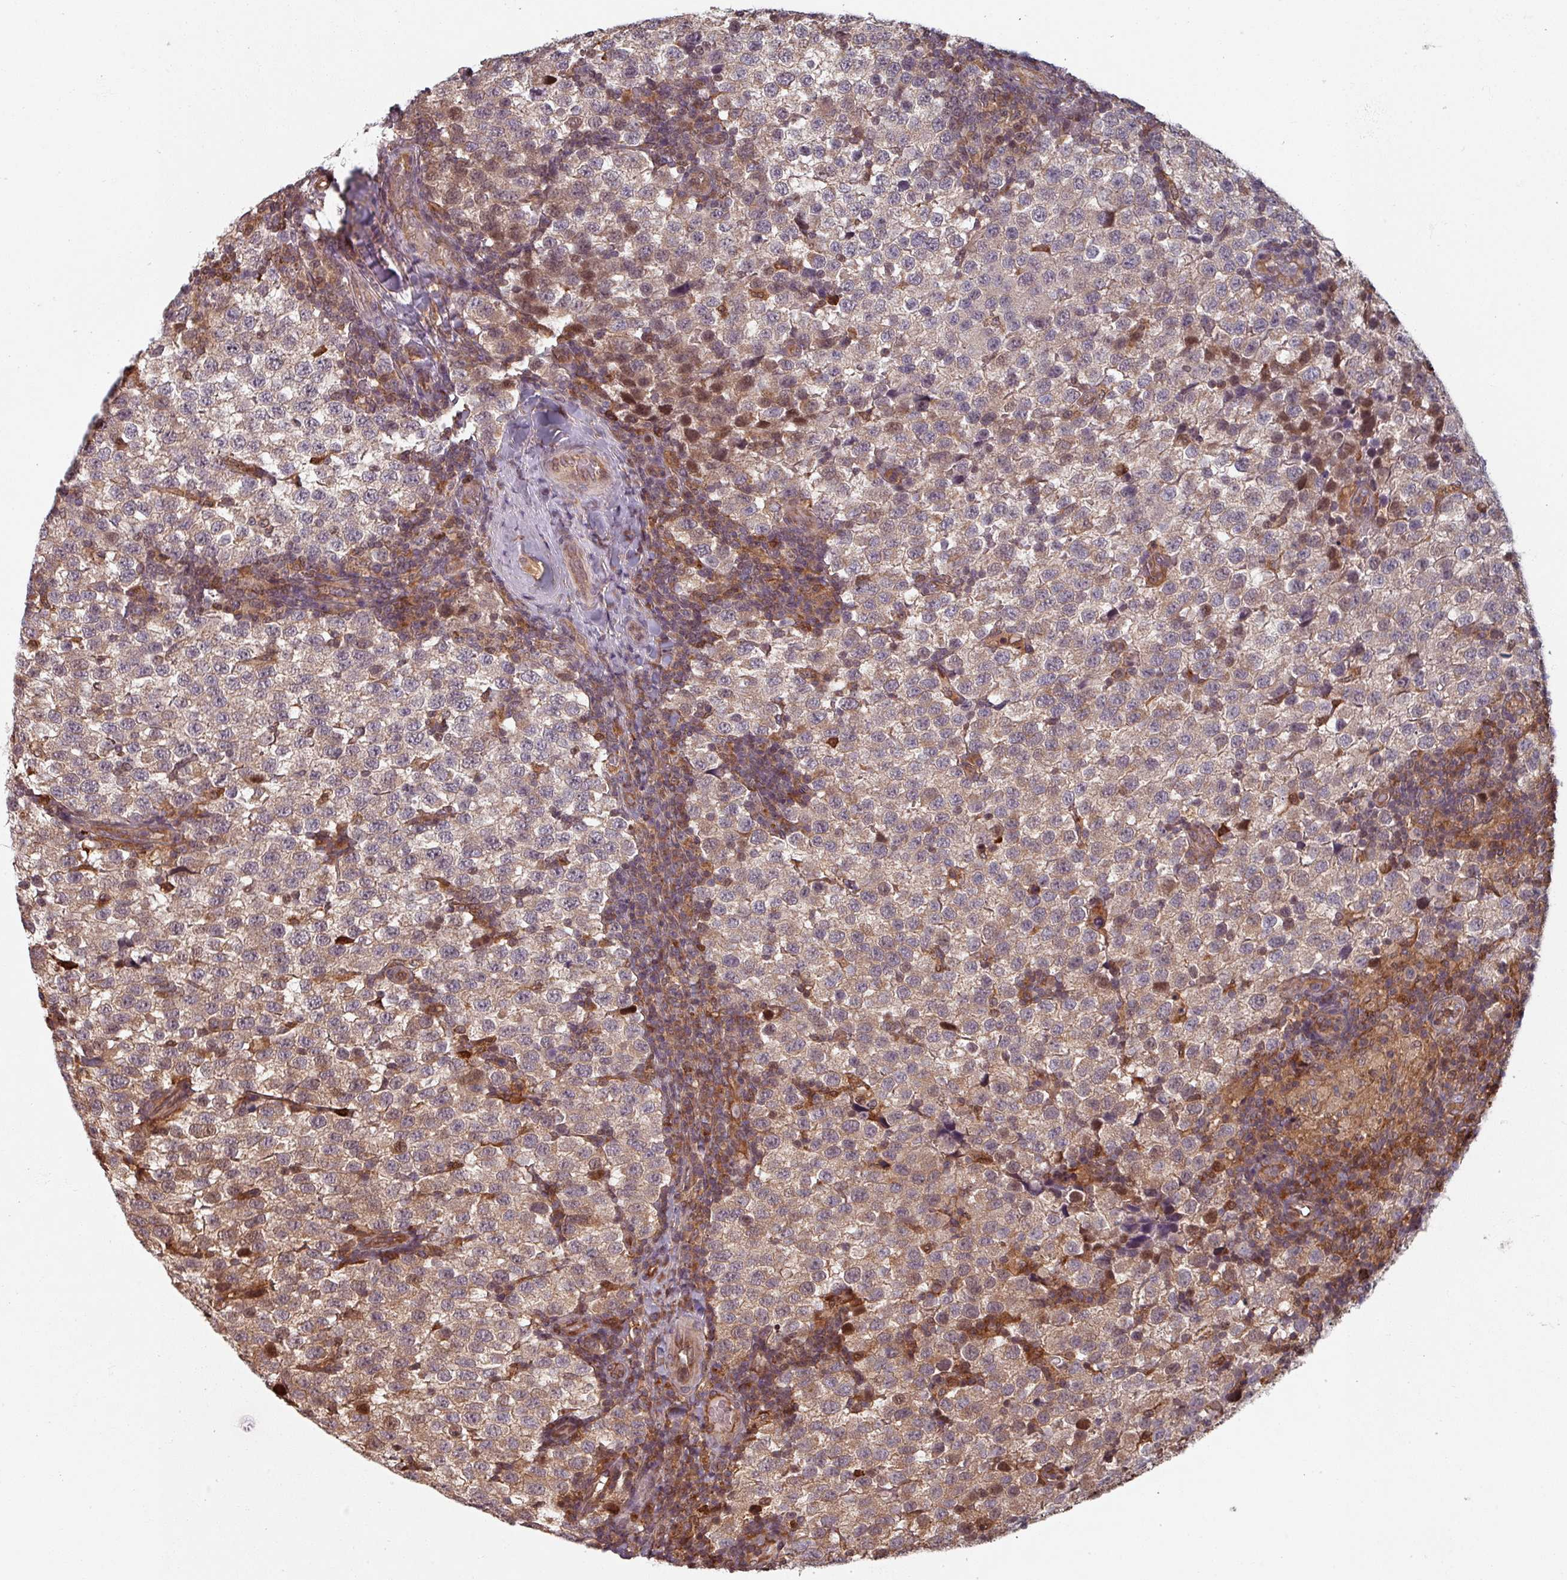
{"staining": {"intensity": "weak", "quantity": "25%-75%", "location": "cytoplasmic/membranous"}, "tissue": "testis cancer", "cell_type": "Tumor cells", "image_type": "cancer", "snomed": [{"axis": "morphology", "description": "Seminoma, NOS"}, {"axis": "topography", "description": "Testis"}], "caption": "Brown immunohistochemical staining in human seminoma (testis) displays weak cytoplasmic/membranous staining in about 25%-75% of tumor cells. The staining was performed using DAB (3,3'-diaminobenzidine), with brown indicating positive protein expression. Nuclei are stained blue with hematoxylin.", "gene": "EID1", "patient": {"sex": "male", "age": 34}}